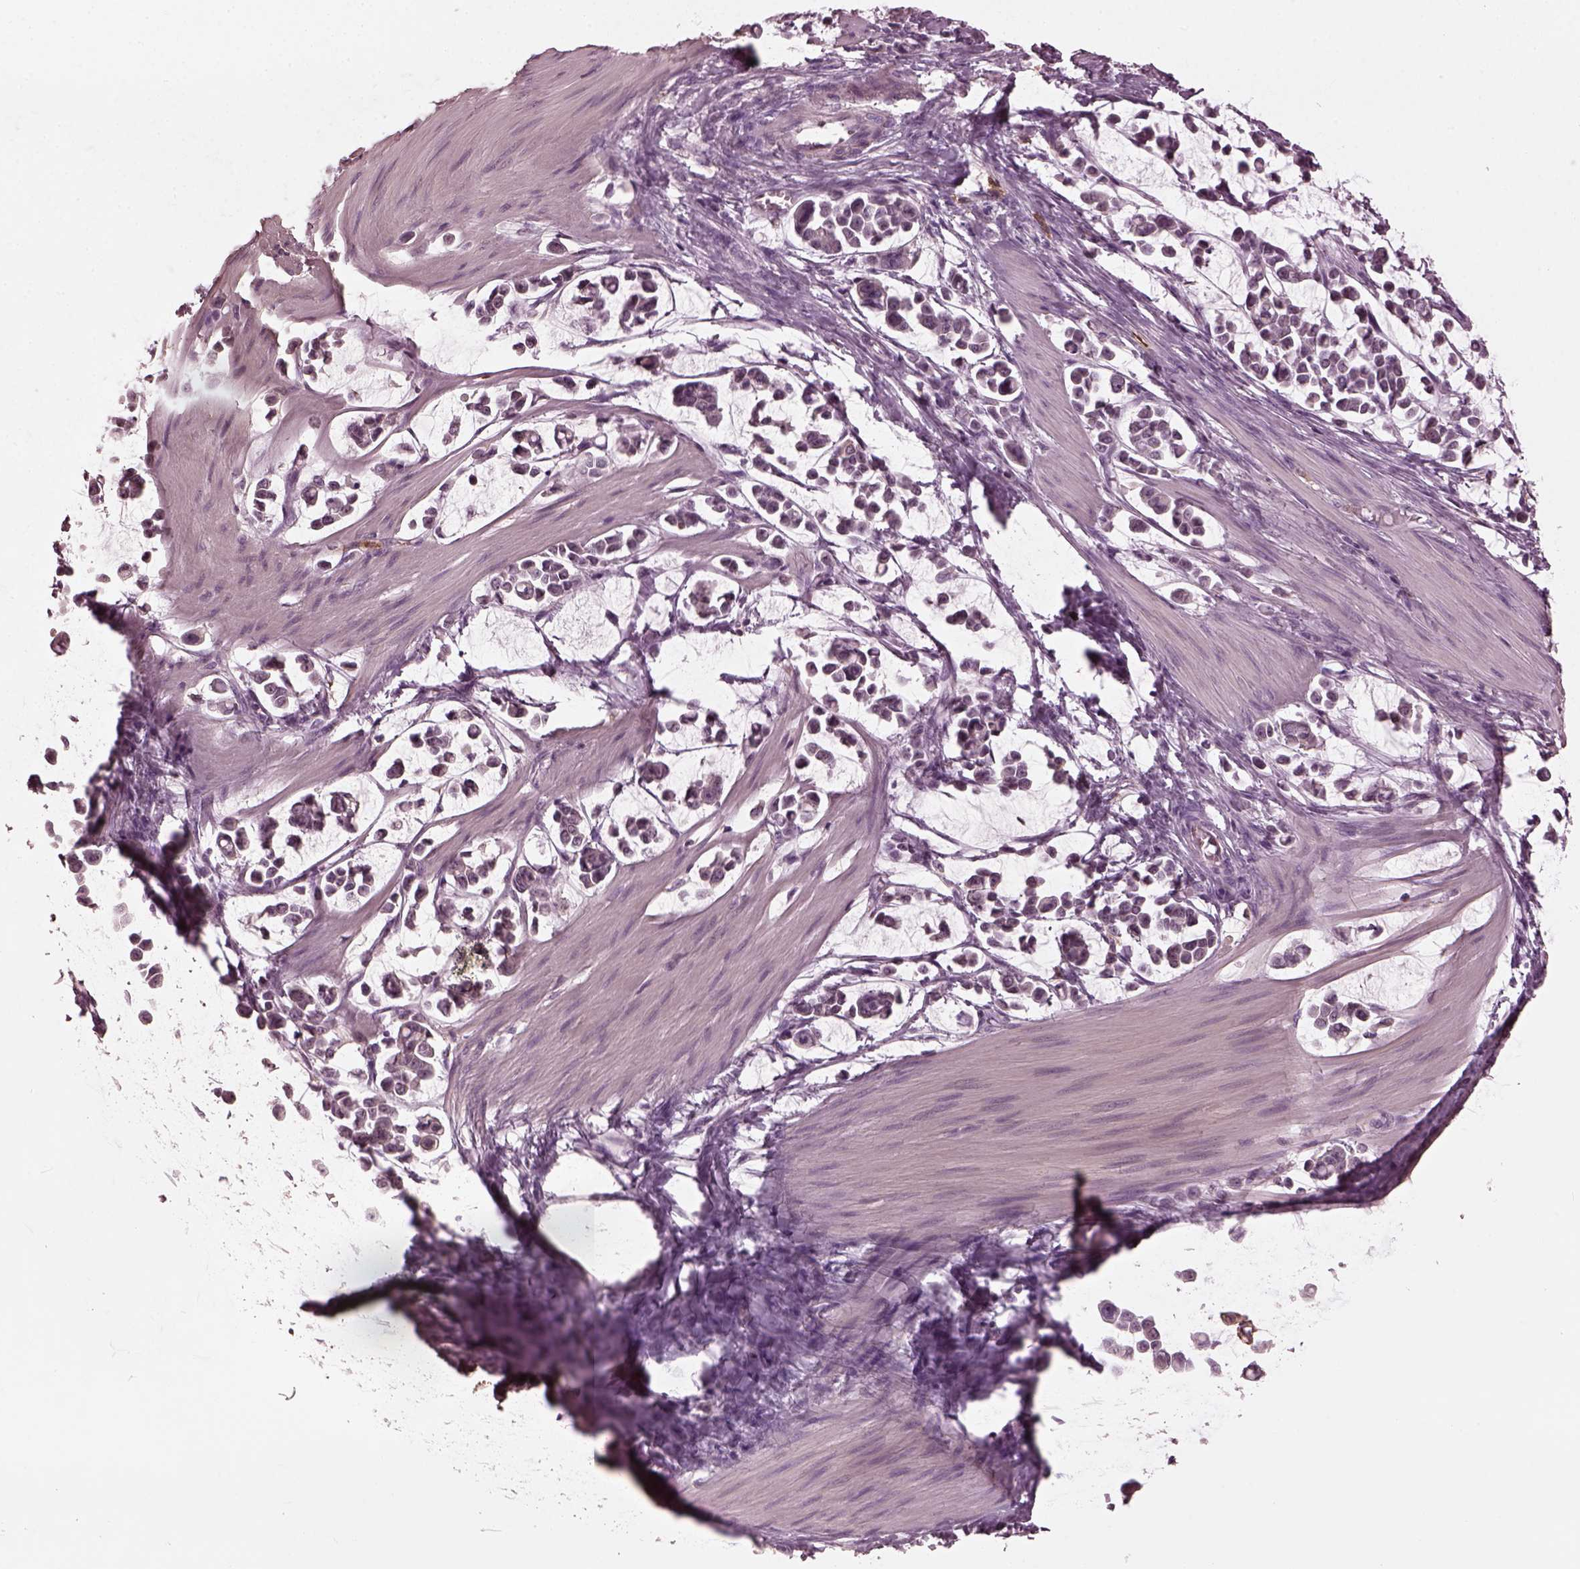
{"staining": {"intensity": "negative", "quantity": "none", "location": "none"}, "tissue": "stomach cancer", "cell_type": "Tumor cells", "image_type": "cancer", "snomed": [{"axis": "morphology", "description": "Adenocarcinoma, NOS"}, {"axis": "topography", "description": "Stomach"}], "caption": "The immunohistochemistry histopathology image has no significant expression in tumor cells of adenocarcinoma (stomach) tissue.", "gene": "PSTPIP2", "patient": {"sex": "male", "age": 82}}